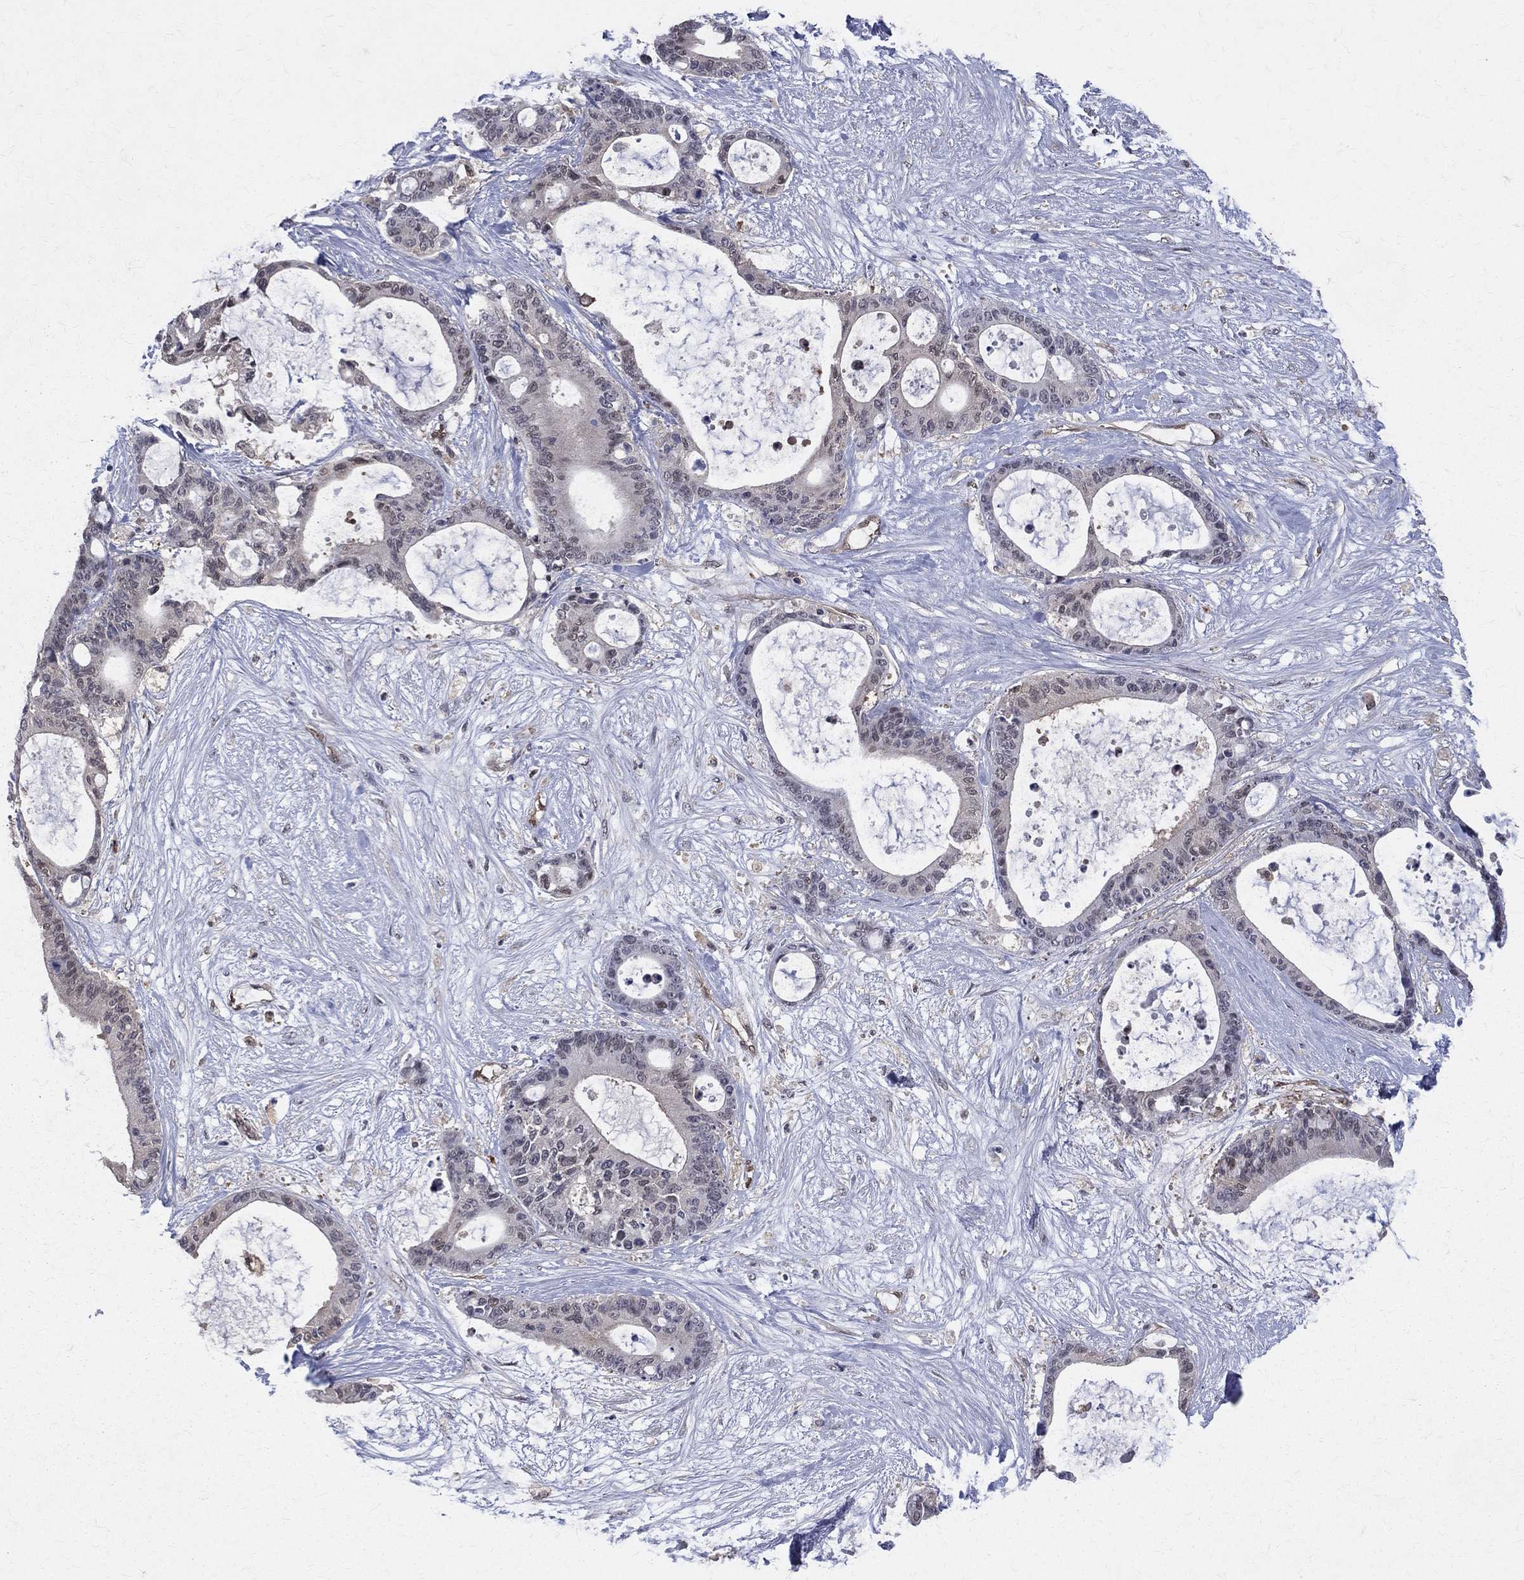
{"staining": {"intensity": "negative", "quantity": "none", "location": "none"}, "tissue": "liver cancer", "cell_type": "Tumor cells", "image_type": "cancer", "snomed": [{"axis": "morphology", "description": "Normal tissue, NOS"}, {"axis": "morphology", "description": "Cholangiocarcinoma"}, {"axis": "topography", "description": "Liver"}, {"axis": "topography", "description": "Peripheral nerve tissue"}], "caption": "This photomicrograph is of liver cancer (cholangiocarcinoma) stained with immunohistochemistry (IHC) to label a protein in brown with the nuclei are counter-stained blue. There is no expression in tumor cells. (Stains: DAB immunohistochemistry with hematoxylin counter stain, Microscopy: brightfield microscopy at high magnification).", "gene": "GMPR2", "patient": {"sex": "female", "age": 73}}